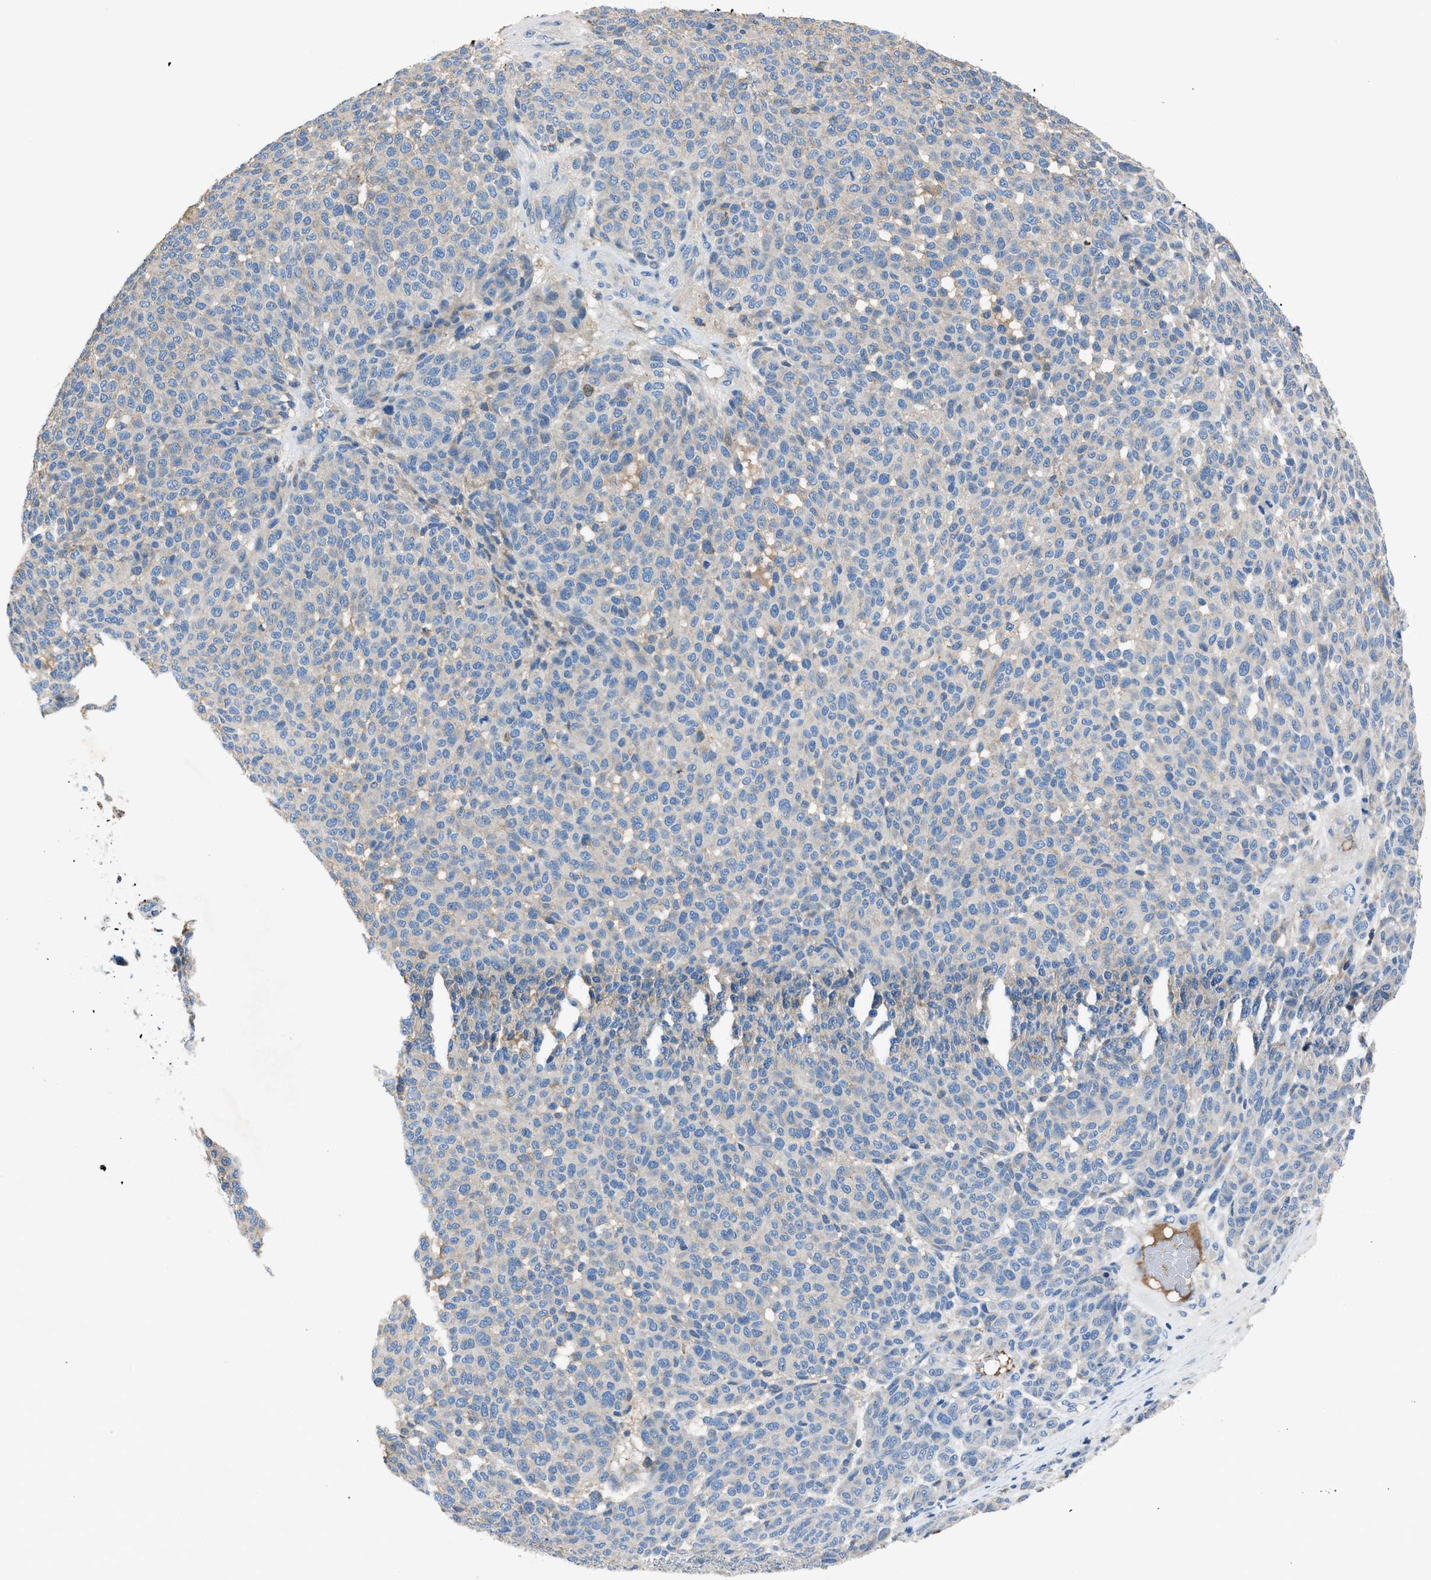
{"staining": {"intensity": "negative", "quantity": "none", "location": "none"}, "tissue": "melanoma", "cell_type": "Tumor cells", "image_type": "cancer", "snomed": [{"axis": "morphology", "description": "Malignant melanoma, NOS"}, {"axis": "topography", "description": "Skin"}], "caption": "The micrograph demonstrates no significant expression in tumor cells of malignant melanoma.", "gene": "SGCZ", "patient": {"sex": "male", "age": 59}}